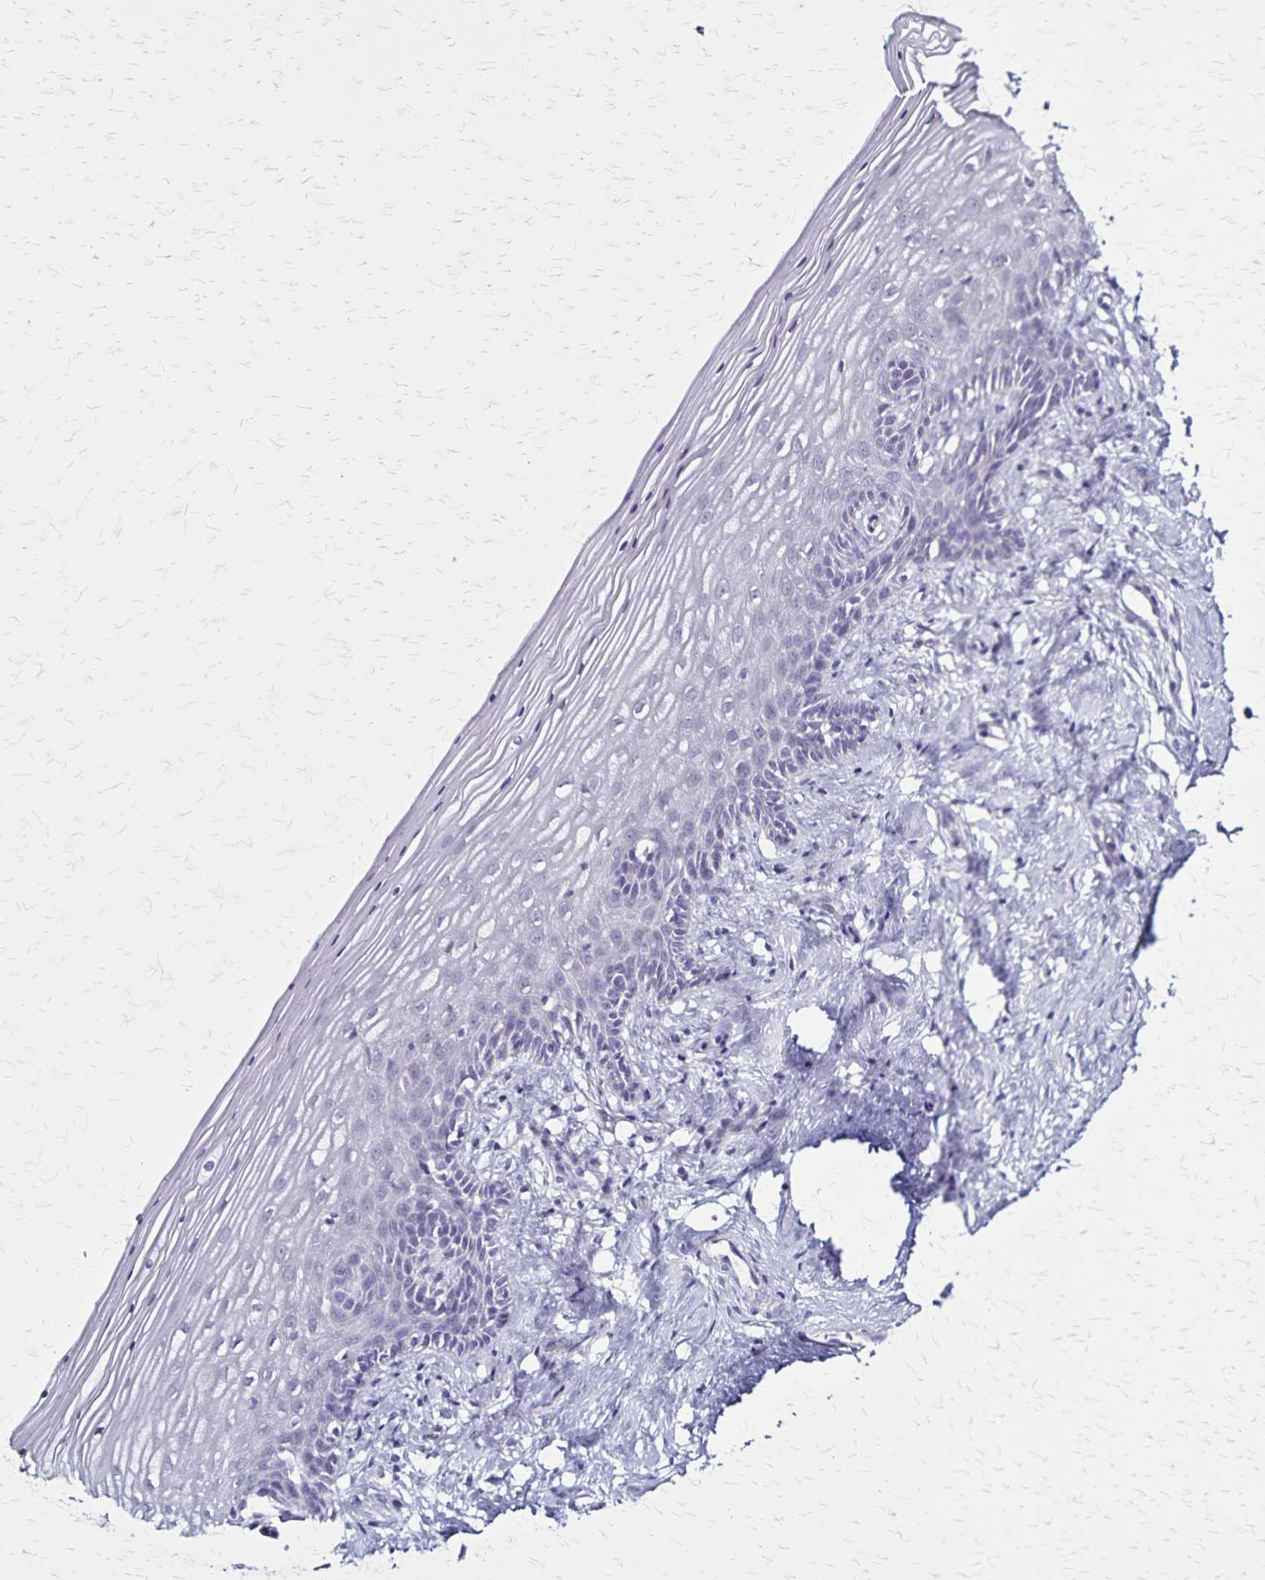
{"staining": {"intensity": "negative", "quantity": "none", "location": "none"}, "tissue": "vagina", "cell_type": "Squamous epithelial cells", "image_type": "normal", "snomed": [{"axis": "morphology", "description": "Normal tissue, NOS"}, {"axis": "topography", "description": "Vagina"}], "caption": "Immunohistochemistry (IHC) histopathology image of benign human vagina stained for a protein (brown), which exhibits no staining in squamous epithelial cells. Brightfield microscopy of immunohistochemistry stained with DAB (brown) and hematoxylin (blue), captured at high magnification.", "gene": "PLXNA4", "patient": {"sex": "female", "age": 45}}